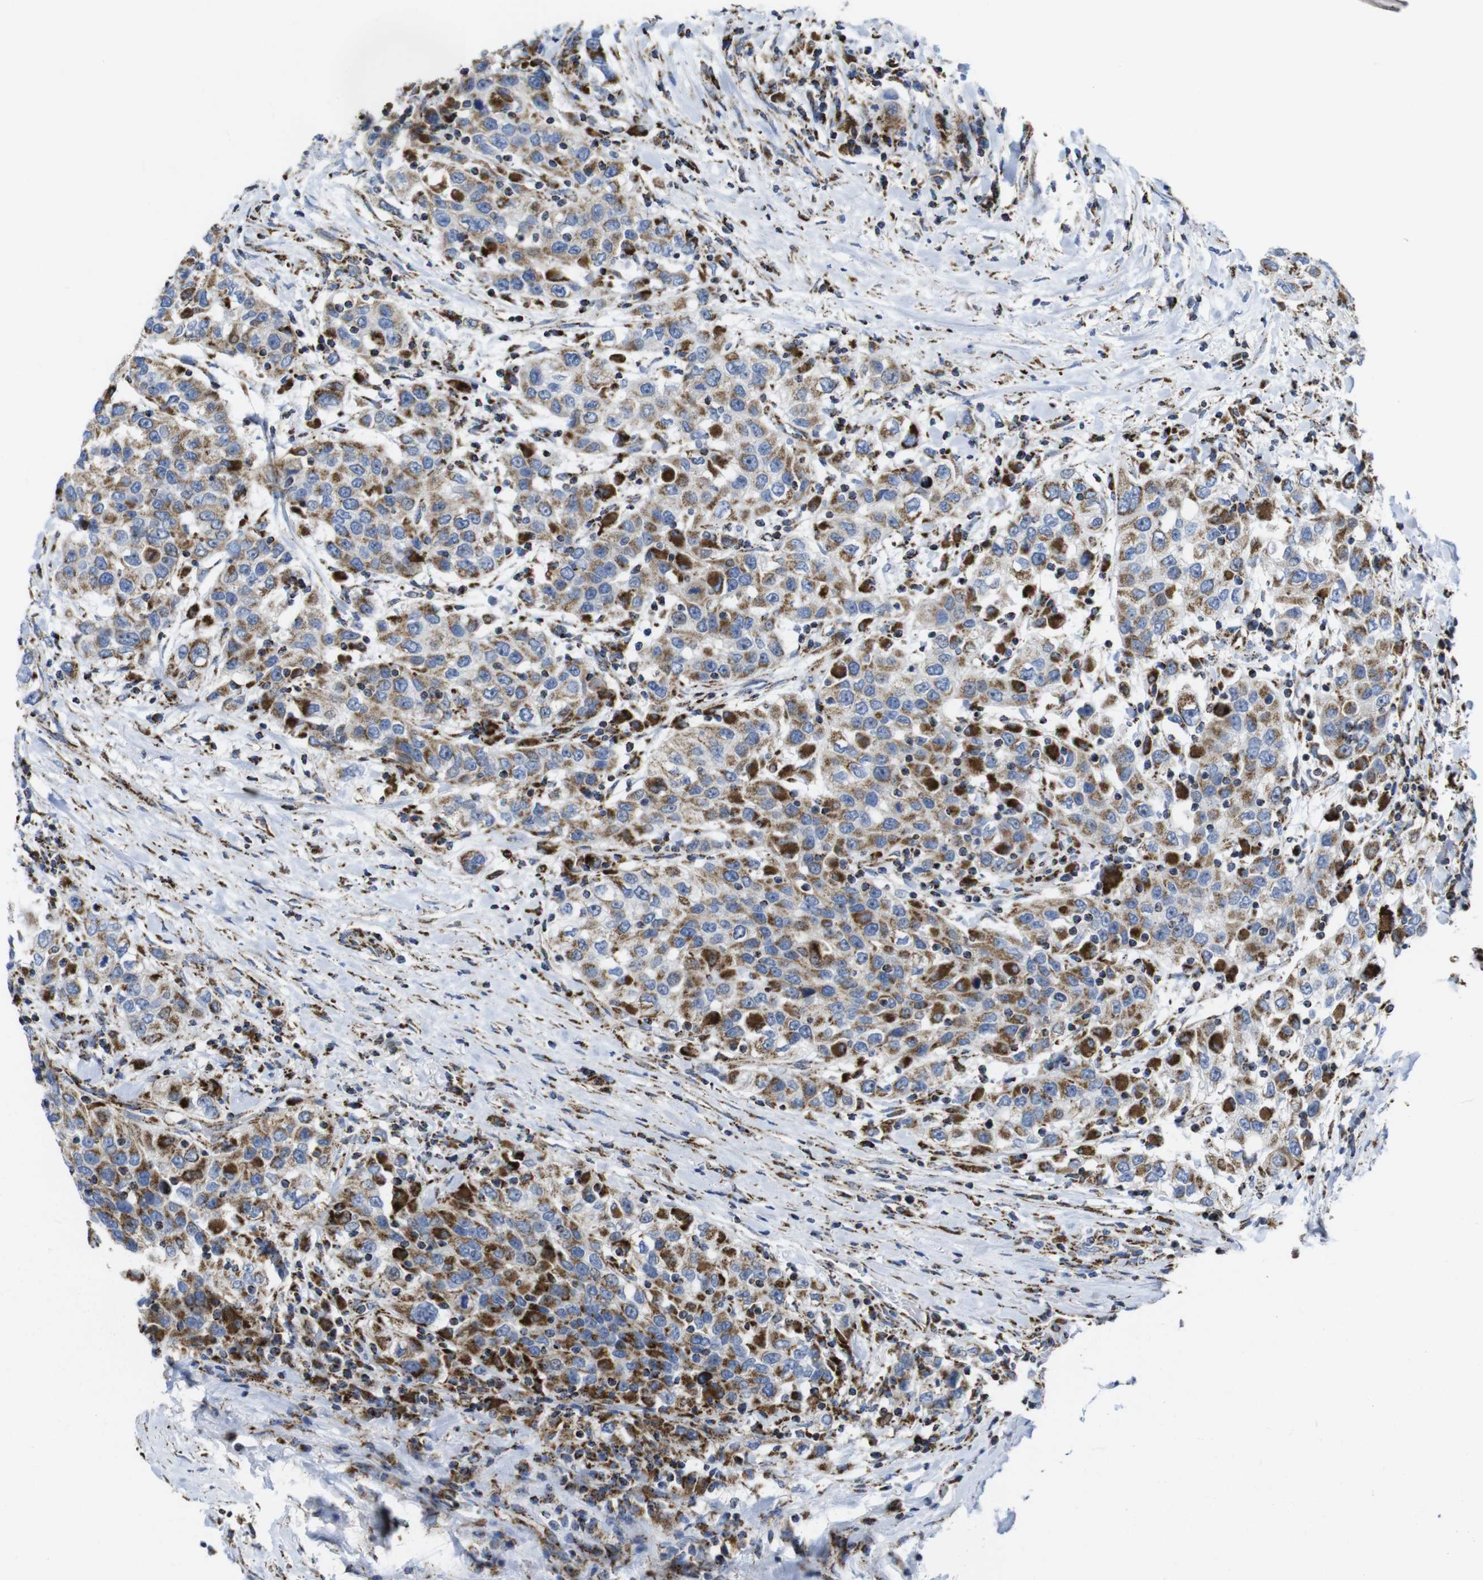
{"staining": {"intensity": "moderate", "quantity": ">75%", "location": "cytoplasmic/membranous"}, "tissue": "urothelial cancer", "cell_type": "Tumor cells", "image_type": "cancer", "snomed": [{"axis": "morphology", "description": "Urothelial carcinoma, High grade"}, {"axis": "topography", "description": "Urinary bladder"}], "caption": "Urothelial cancer stained for a protein (brown) shows moderate cytoplasmic/membranous positive staining in approximately >75% of tumor cells.", "gene": "TMEM192", "patient": {"sex": "female", "age": 80}}